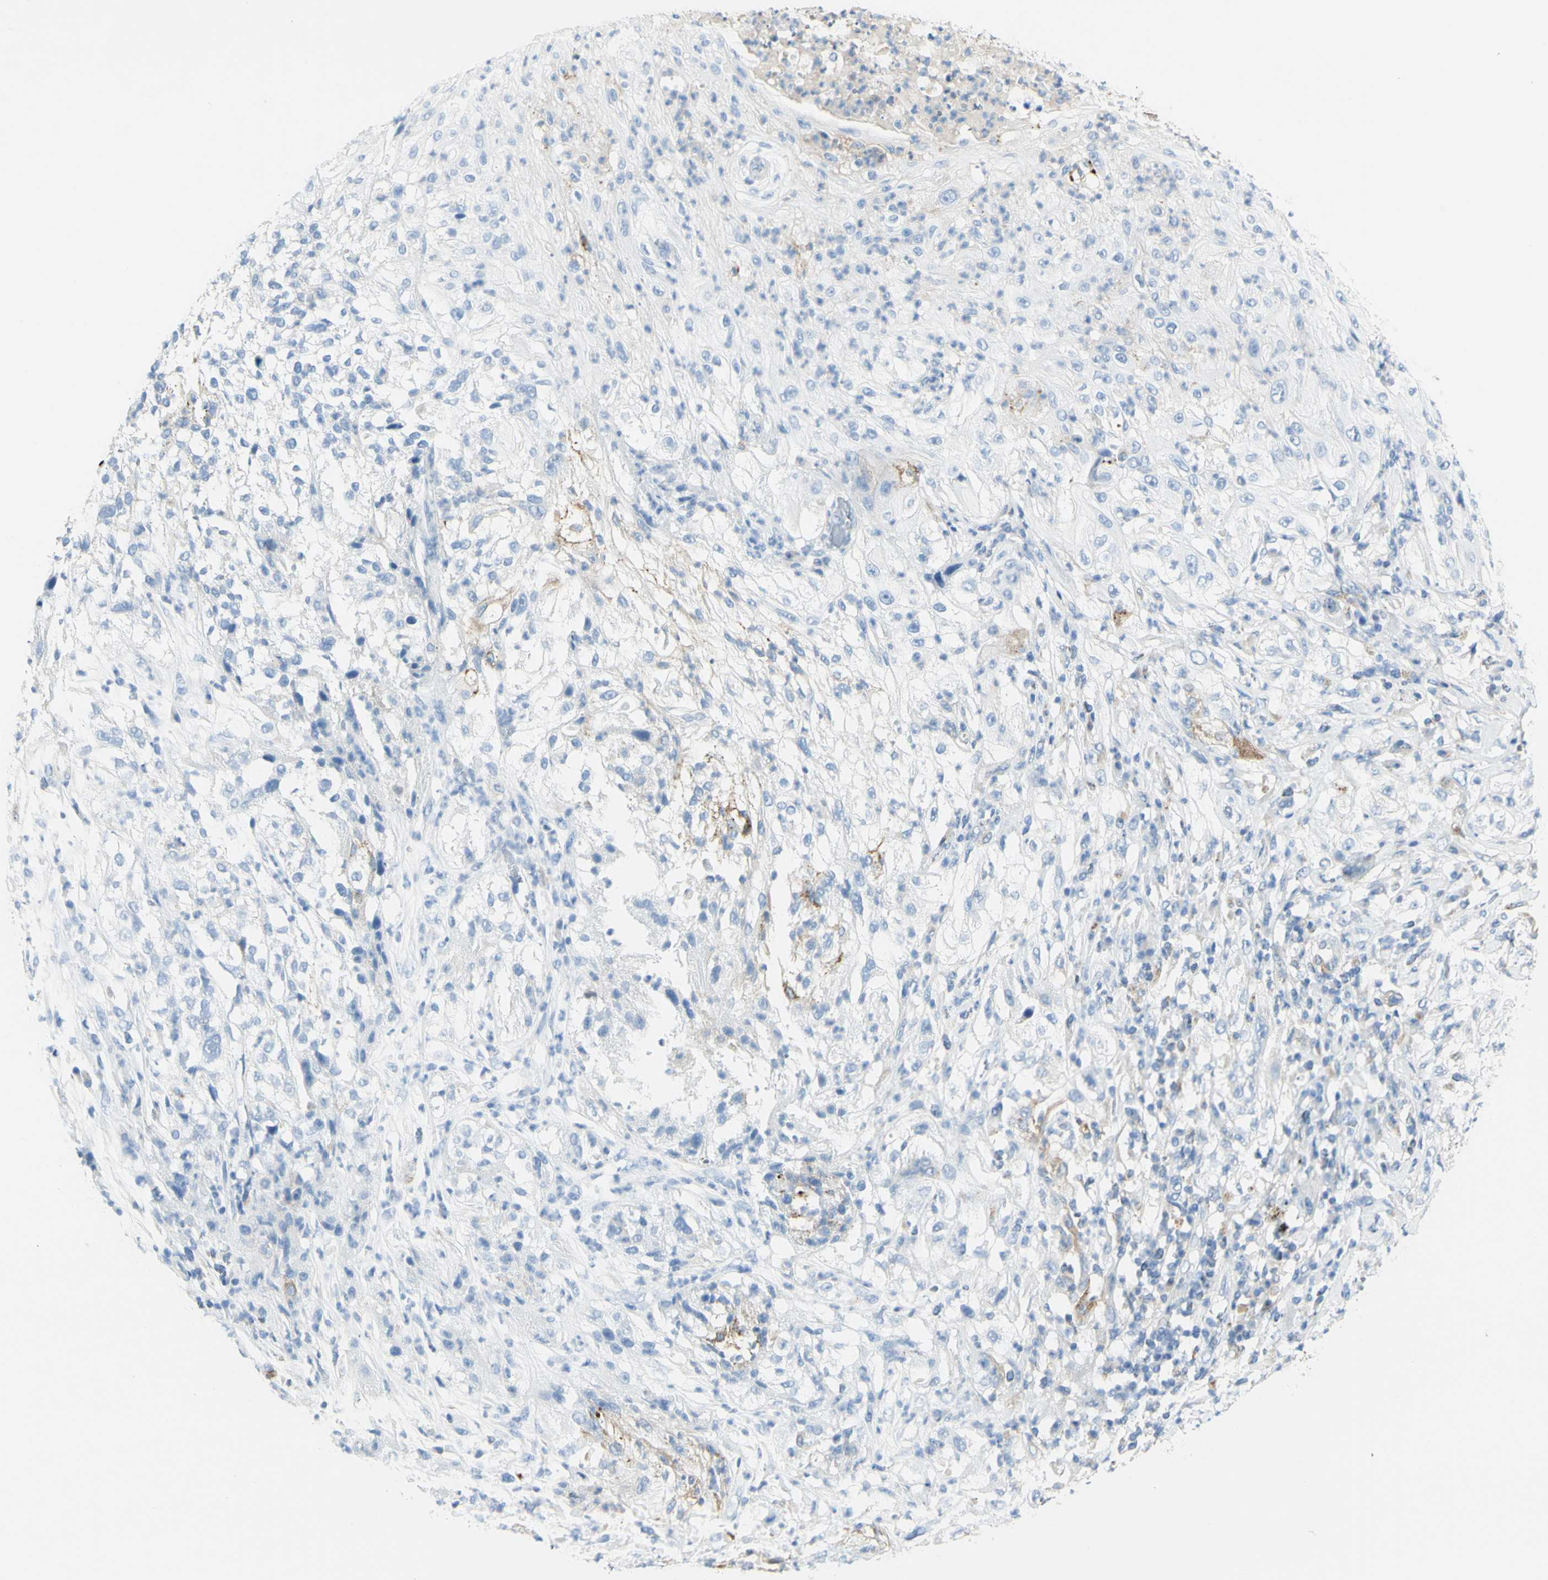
{"staining": {"intensity": "negative", "quantity": "none", "location": "none"}, "tissue": "lung cancer", "cell_type": "Tumor cells", "image_type": "cancer", "snomed": [{"axis": "morphology", "description": "Inflammation, NOS"}, {"axis": "morphology", "description": "Squamous cell carcinoma, NOS"}, {"axis": "topography", "description": "Lymph node"}, {"axis": "topography", "description": "Soft tissue"}, {"axis": "topography", "description": "Lung"}], "caption": "High magnification brightfield microscopy of squamous cell carcinoma (lung) stained with DAB (3,3'-diaminobenzidine) (brown) and counterstained with hematoxylin (blue): tumor cells show no significant positivity. (DAB immunohistochemistry (IHC), high magnification).", "gene": "TSPAN1", "patient": {"sex": "male", "age": 66}}